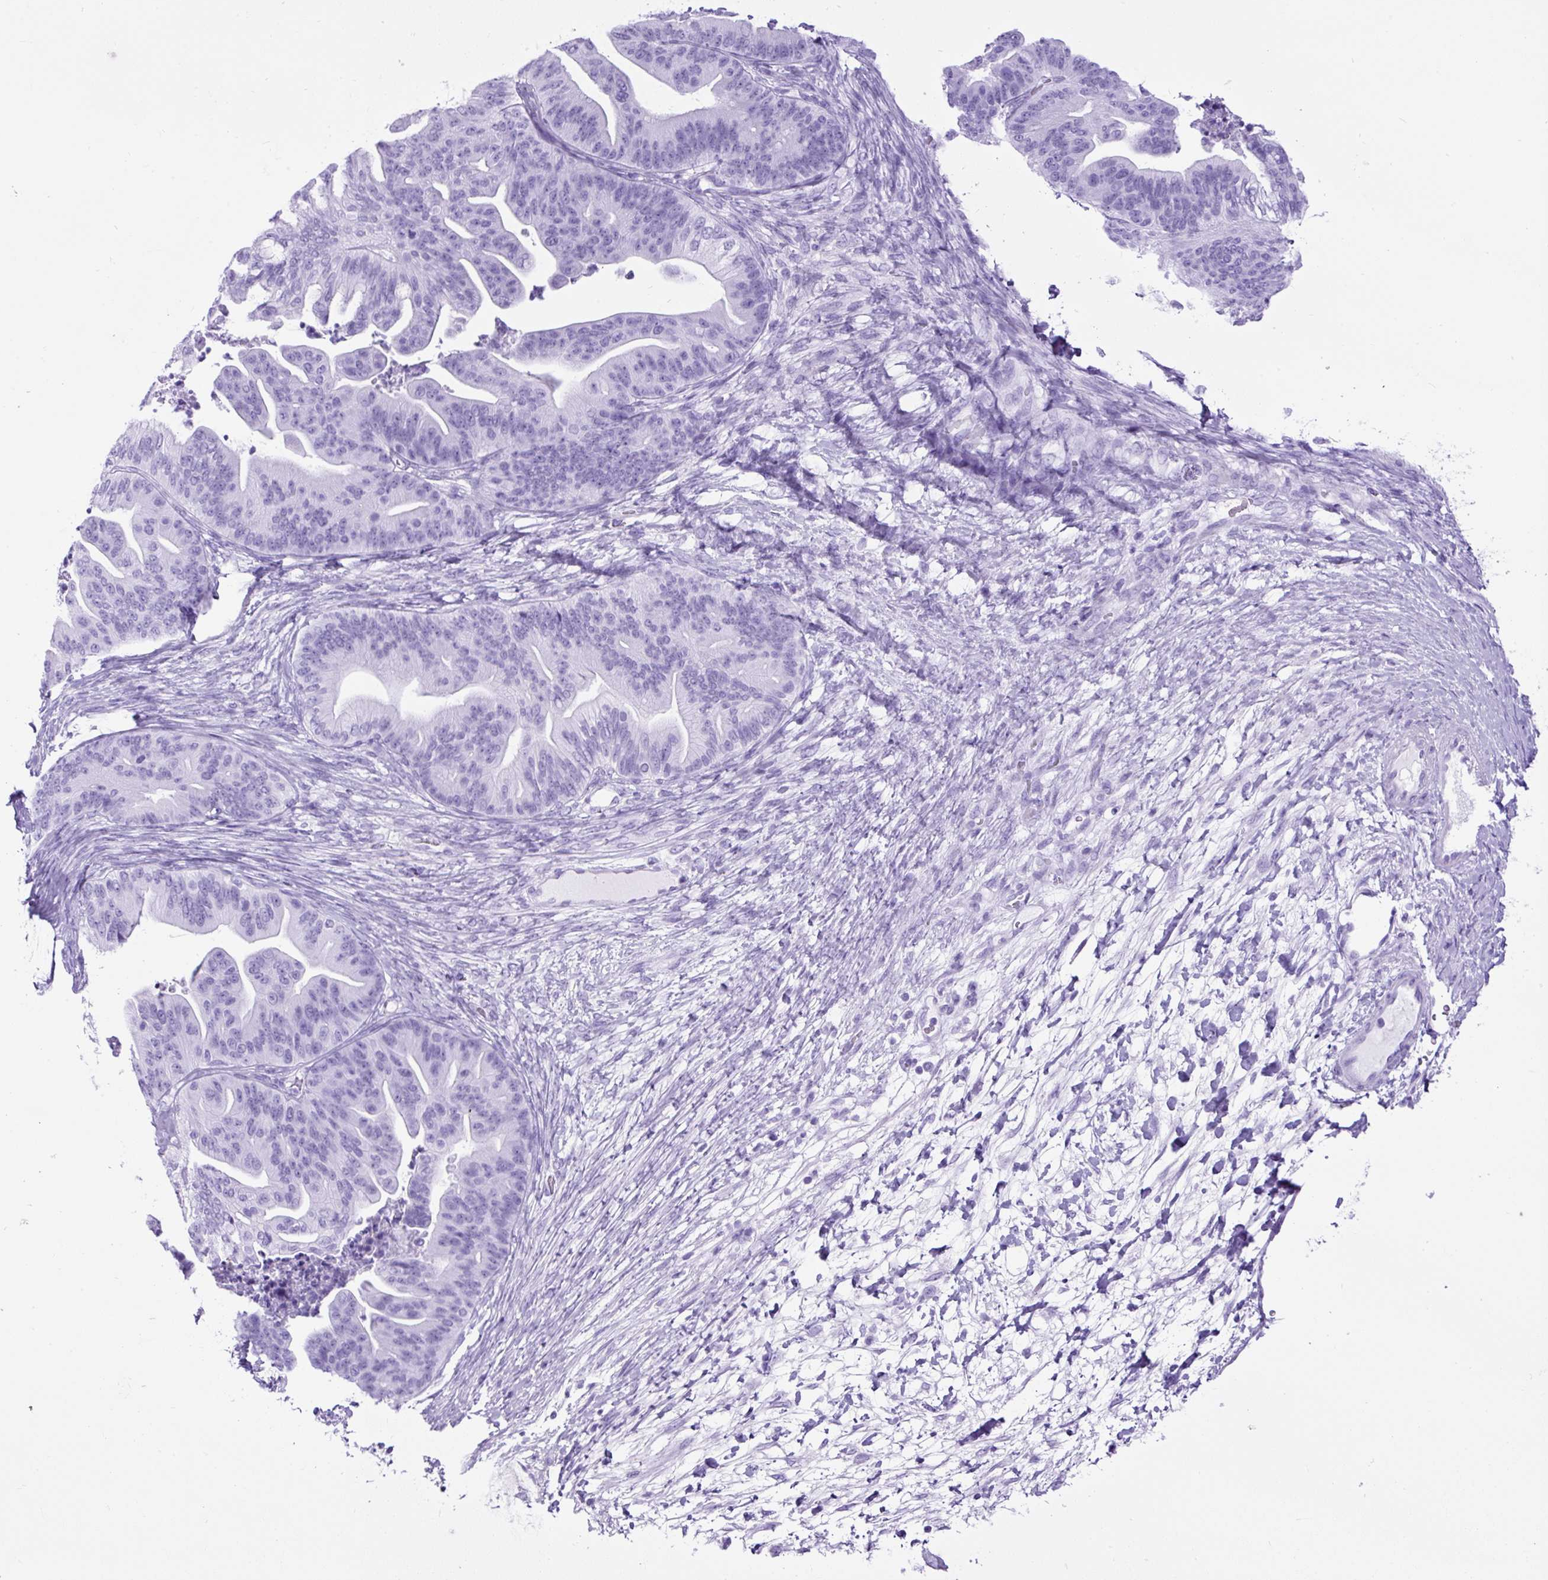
{"staining": {"intensity": "negative", "quantity": "none", "location": "none"}, "tissue": "ovarian cancer", "cell_type": "Tumor cells", "image_type": "cancer", "snomed": [{"axis": "morphology", "description": "Cystadenocarcinoma, mucinous, NOS"}, {"axis": "topography", "description": "Ovary"}], "caption": "An immunohistochemistry image of ovarian mucinous cystadenocarcinoma is shown. There is no staining in tumor cells of ovarian mucinous cystadenocarcinoma.", "gene": "CEL", "patient": {"sex": "female", "age": 67}}